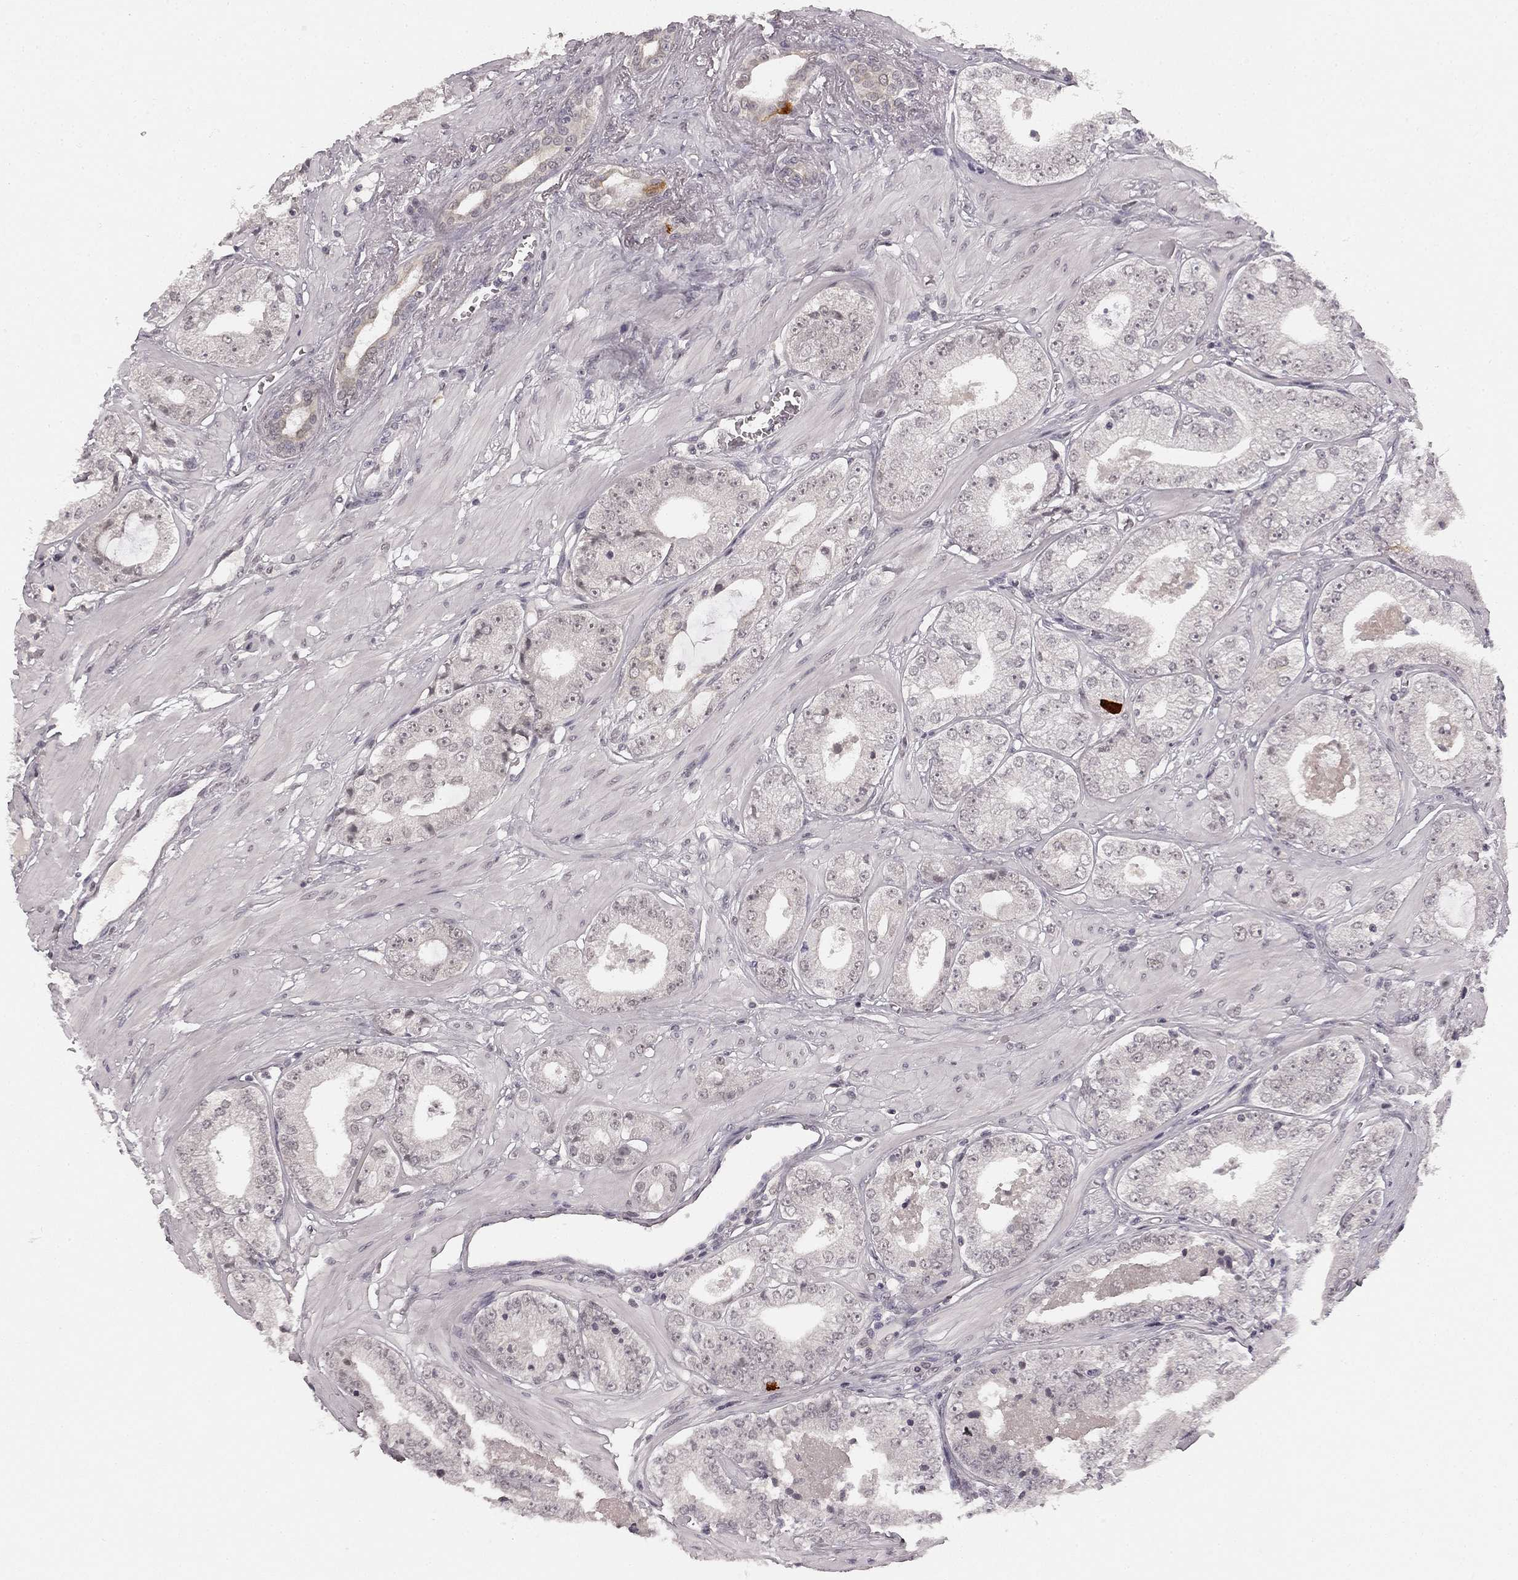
{"staining": {"intensity": "strong", "quantity": "<25%", "location": "cytoplasmic/membranous"}, "tissue": "prostate cancer", "cell_type": "Tumor cells", "image_type": "cancer", "snomed": [{"axis": "morphology", "description": "Adenocarcinoma, Low grade"}, {"axis": "topography", "description": "Prostate"}], "caption": "Protein staining reveals strong cytoplasmic/membranous positivity in approximately <25% of tumor cells in prostate cancer (low-grade adenocarcinoma).", "gene": "HCN4", "patient": {"sex": "male", "age": 60}}